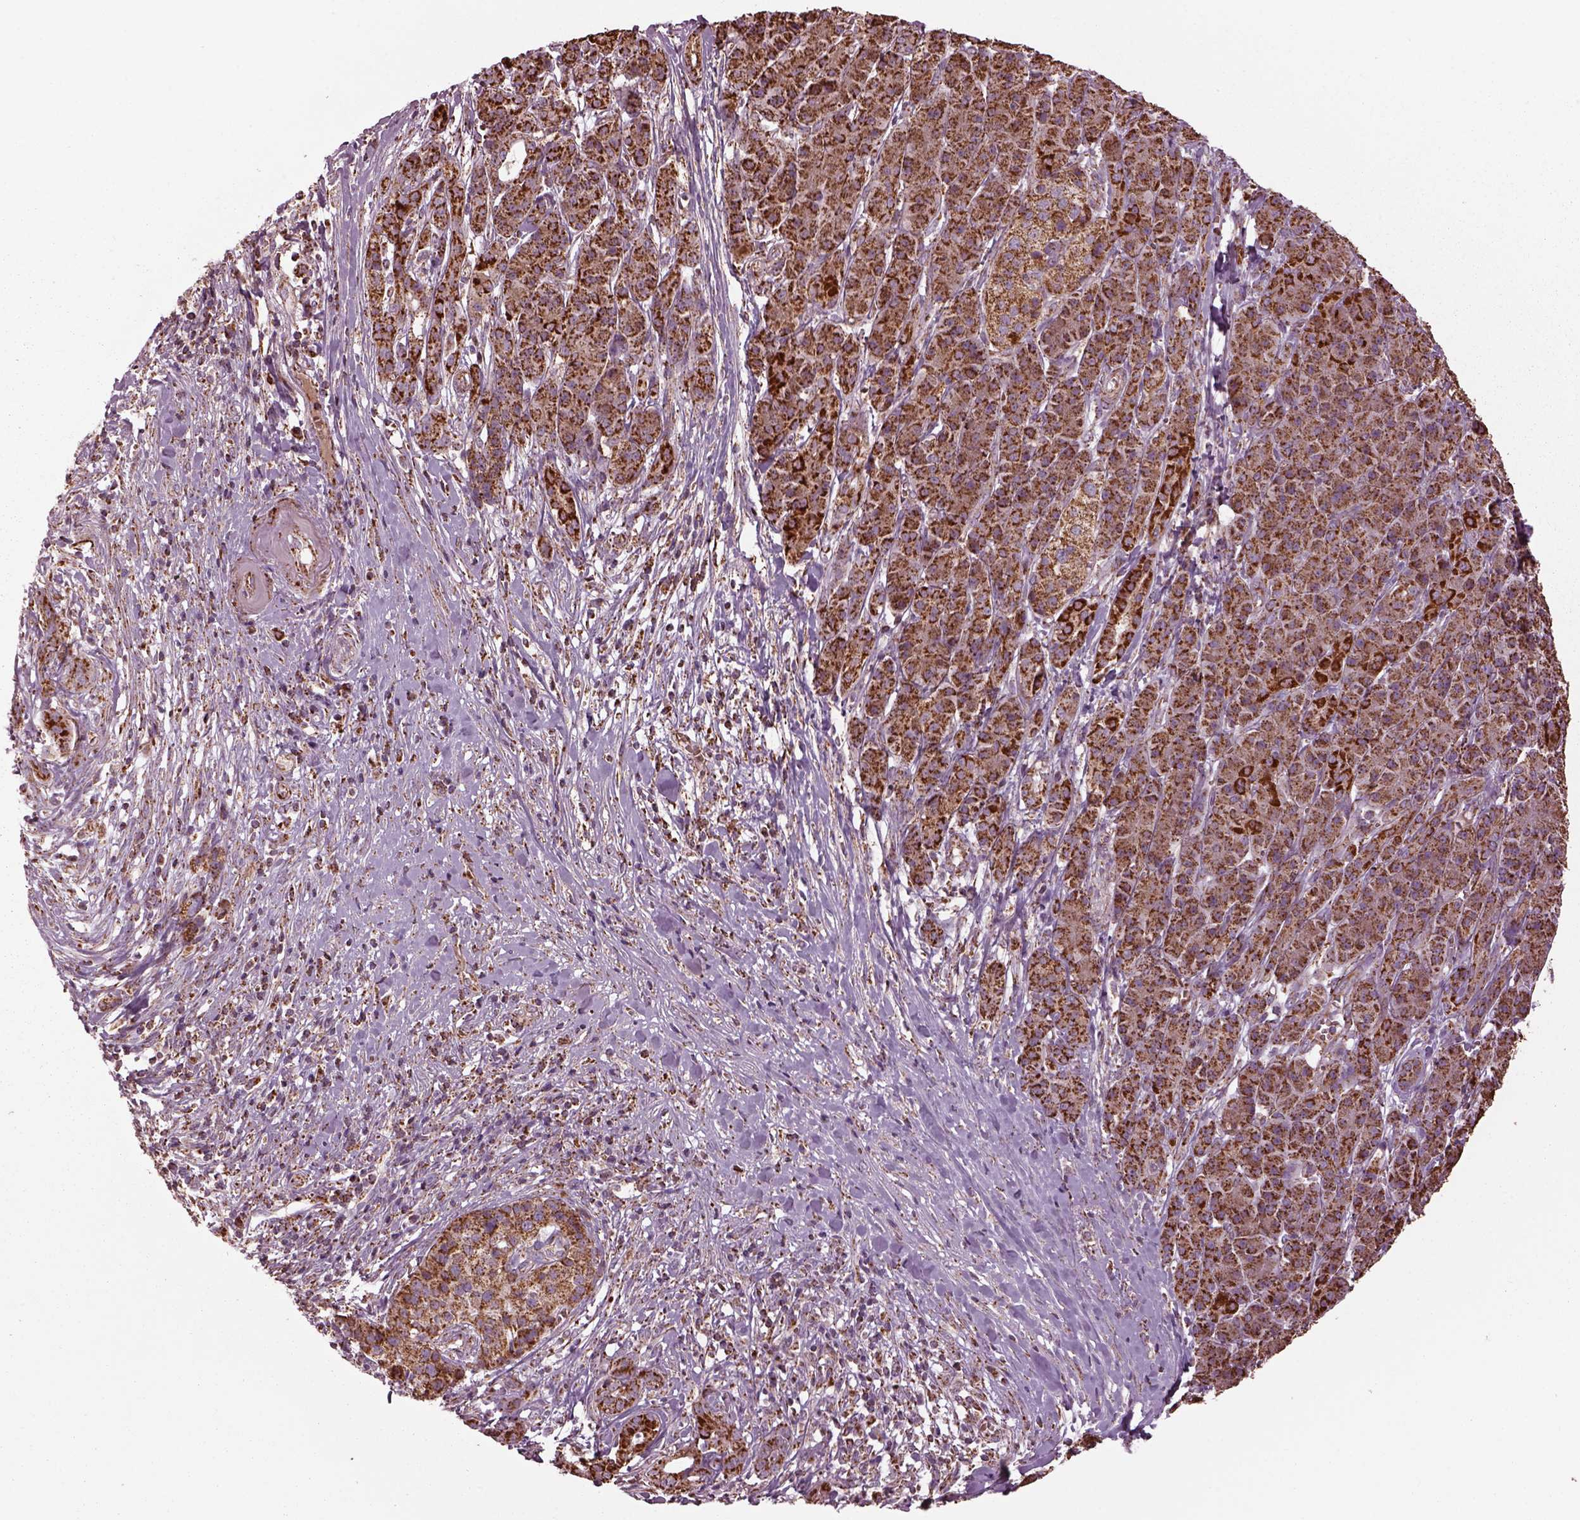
{"staining": {"intensity": "strong", "quantity": ">75%", "location": "cytoplasmic/membranous"}, "tissue": "pancreatic cancer", "cell_type": "Tumor cells", "image_type": "cancer", "snomed": [{"axis": "morphology", "description": "Adenocarcinoma, NOS"}, {"axis": "topography", "description": "Pancreas"}], "caption": "Immunohistochemistry histopathology image of pancreatic adenocarcinoma stained for a protein (brown), which demonstrates high levels of strong cytoplasmic/membranous expression in approximately >75% of tumor cells.", "gene": "TMEM254", "patient": {"sex": "male", "age": 61}}